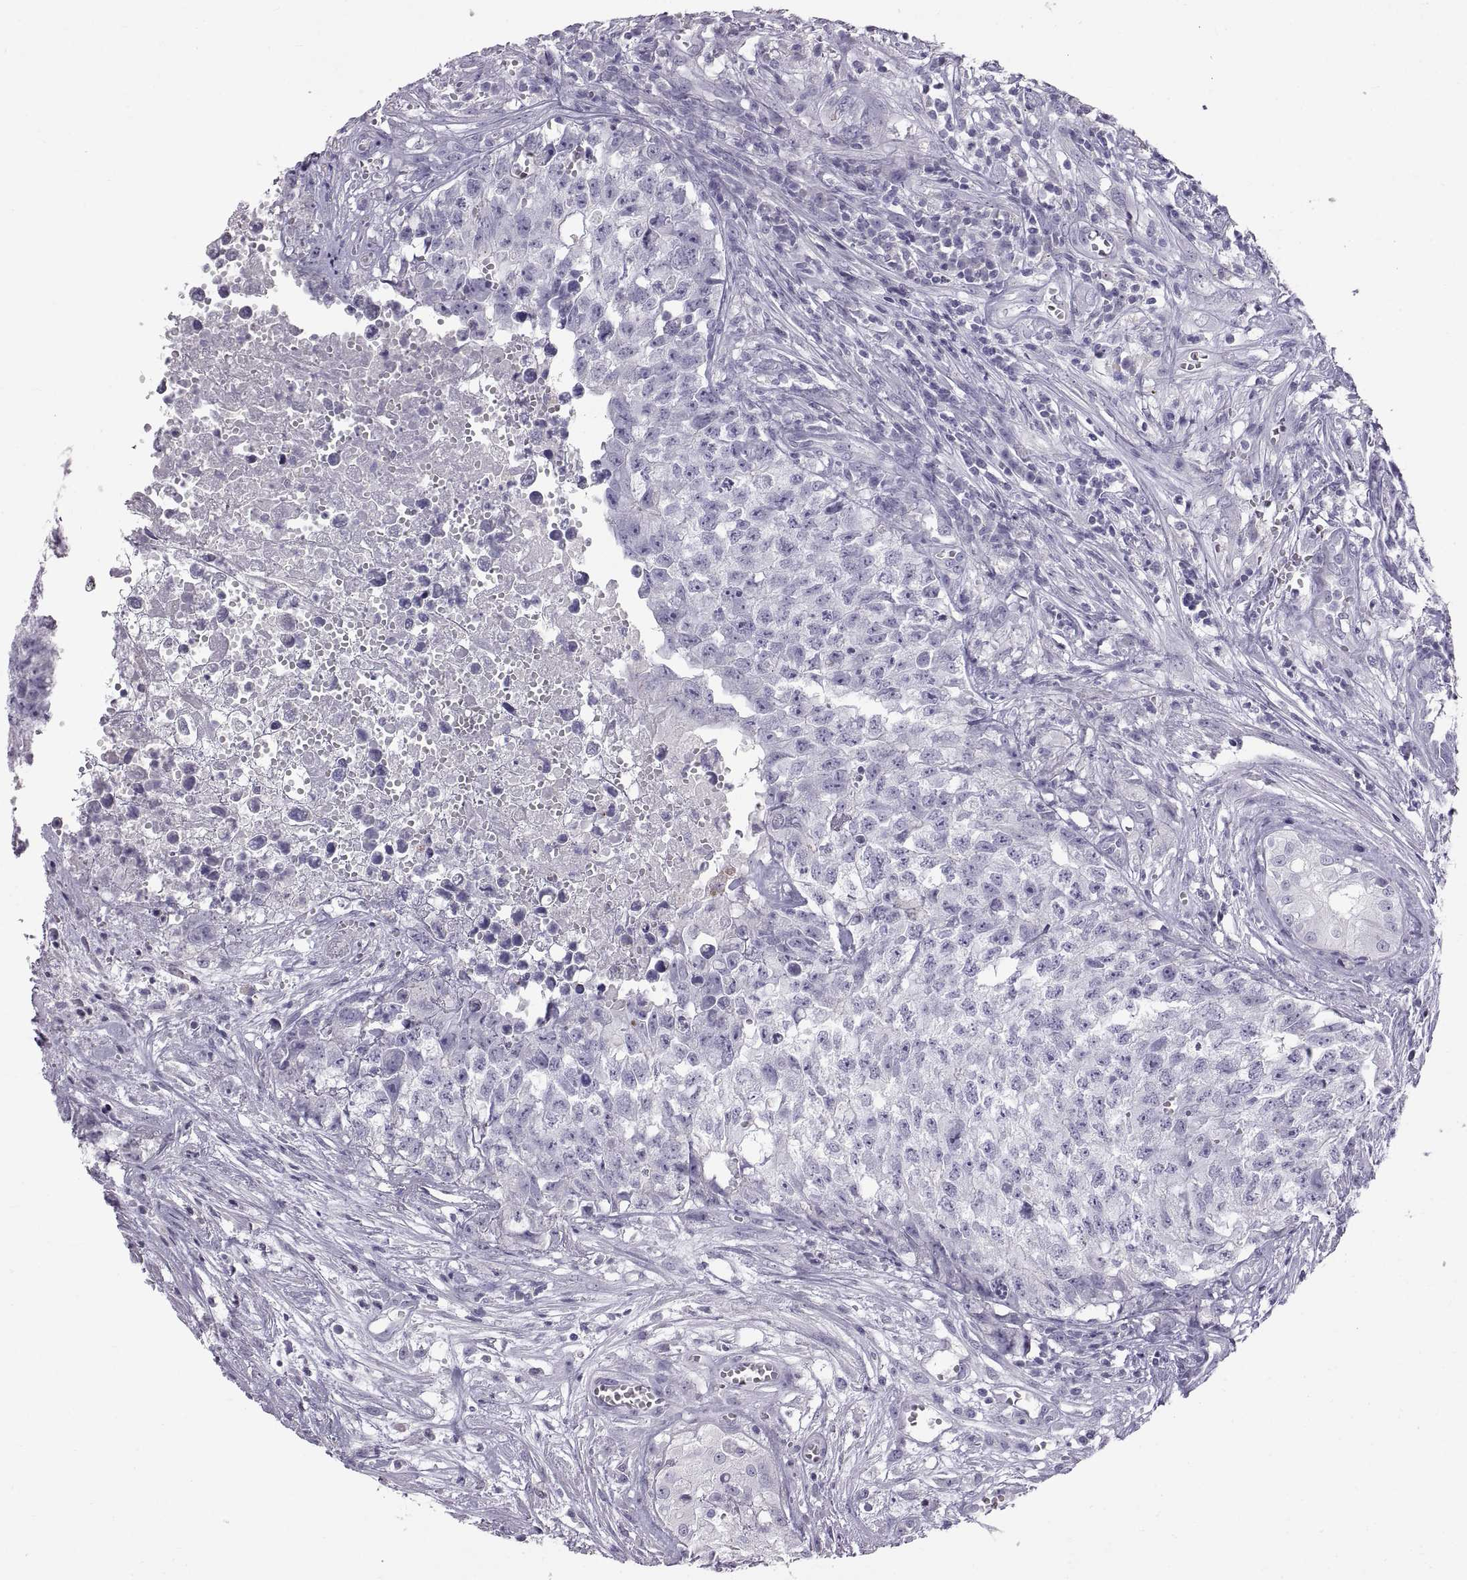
{"staining": {"intensity": "negative", "quantity": "none", "location": "none"}, "tissue": "testis cancer", "cell_type": "Tumor cells", "image_type": "cancer", "snomed": [{"axis": "morphology", "description": "Seminoma, NOS"}, {"axis": "morphology", "description": "Carcinoma, Embryonal, NOS"}, {"axis": "topography", "description": "Testis"}], "caption": "Tumor cells are negative for protein expression in human testis embryonal carcinoma.", "gene": "WFDC8", "patient": {"sex": "male", "age": 22}}